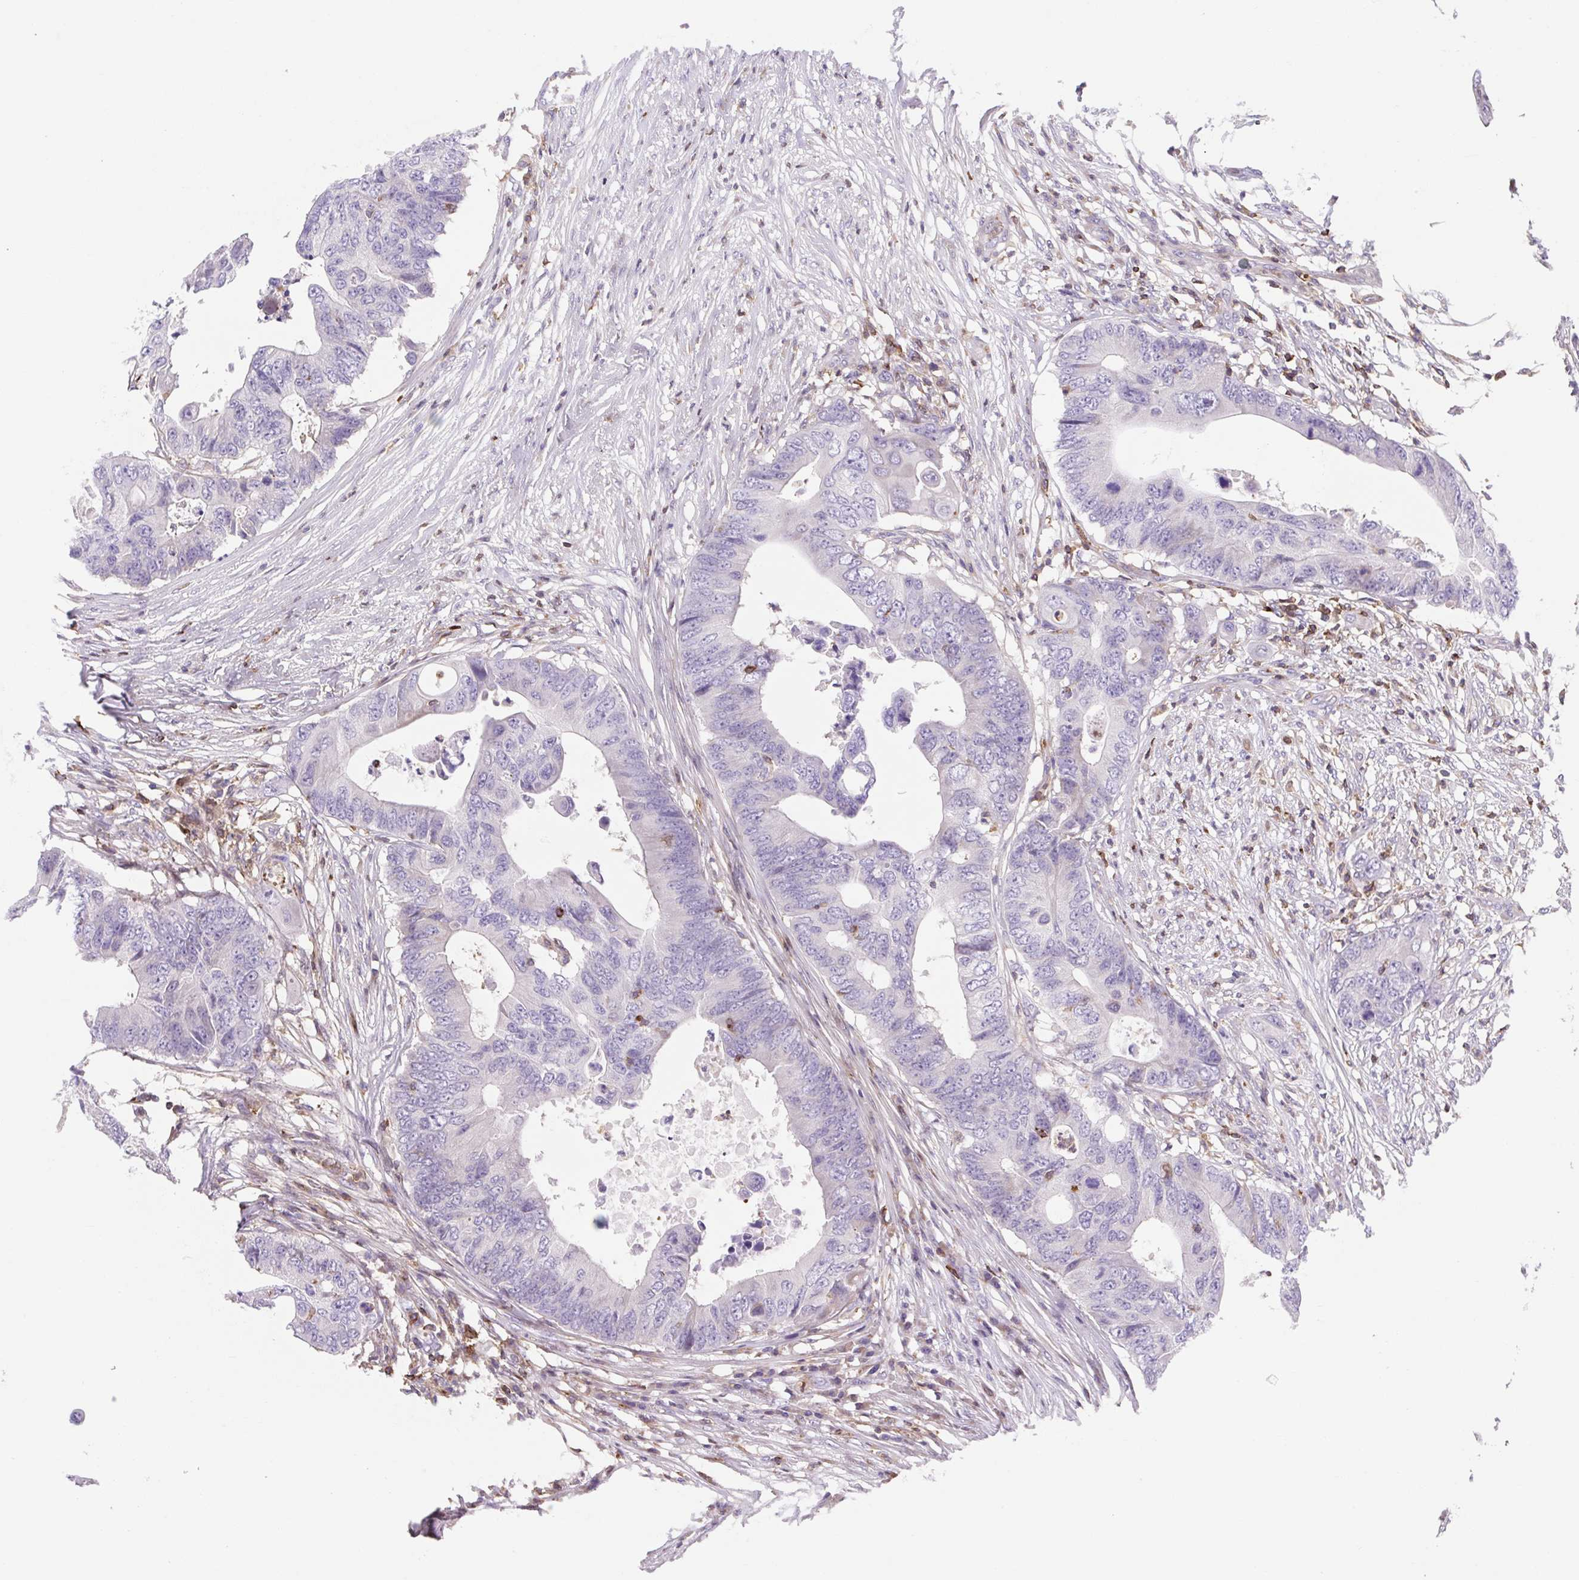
{"staining": {"intensity": "negative", "quantity": "none", "location": "none"}, "tissue": "colorectal cancer", "cell_type": "Tumor cells", "image_type": "cancer", "snomed": [{"axis": "morphology", "description": "Adenocarcinoma, NOS"}, {"axis": "topography", "description": "Colon"}], "caption": "Tumor cells are negative for protein expression in human colorectal adenocarcinoma.", "gene": "TPRG1", "patient": {"sex": "male", "age": 71}}